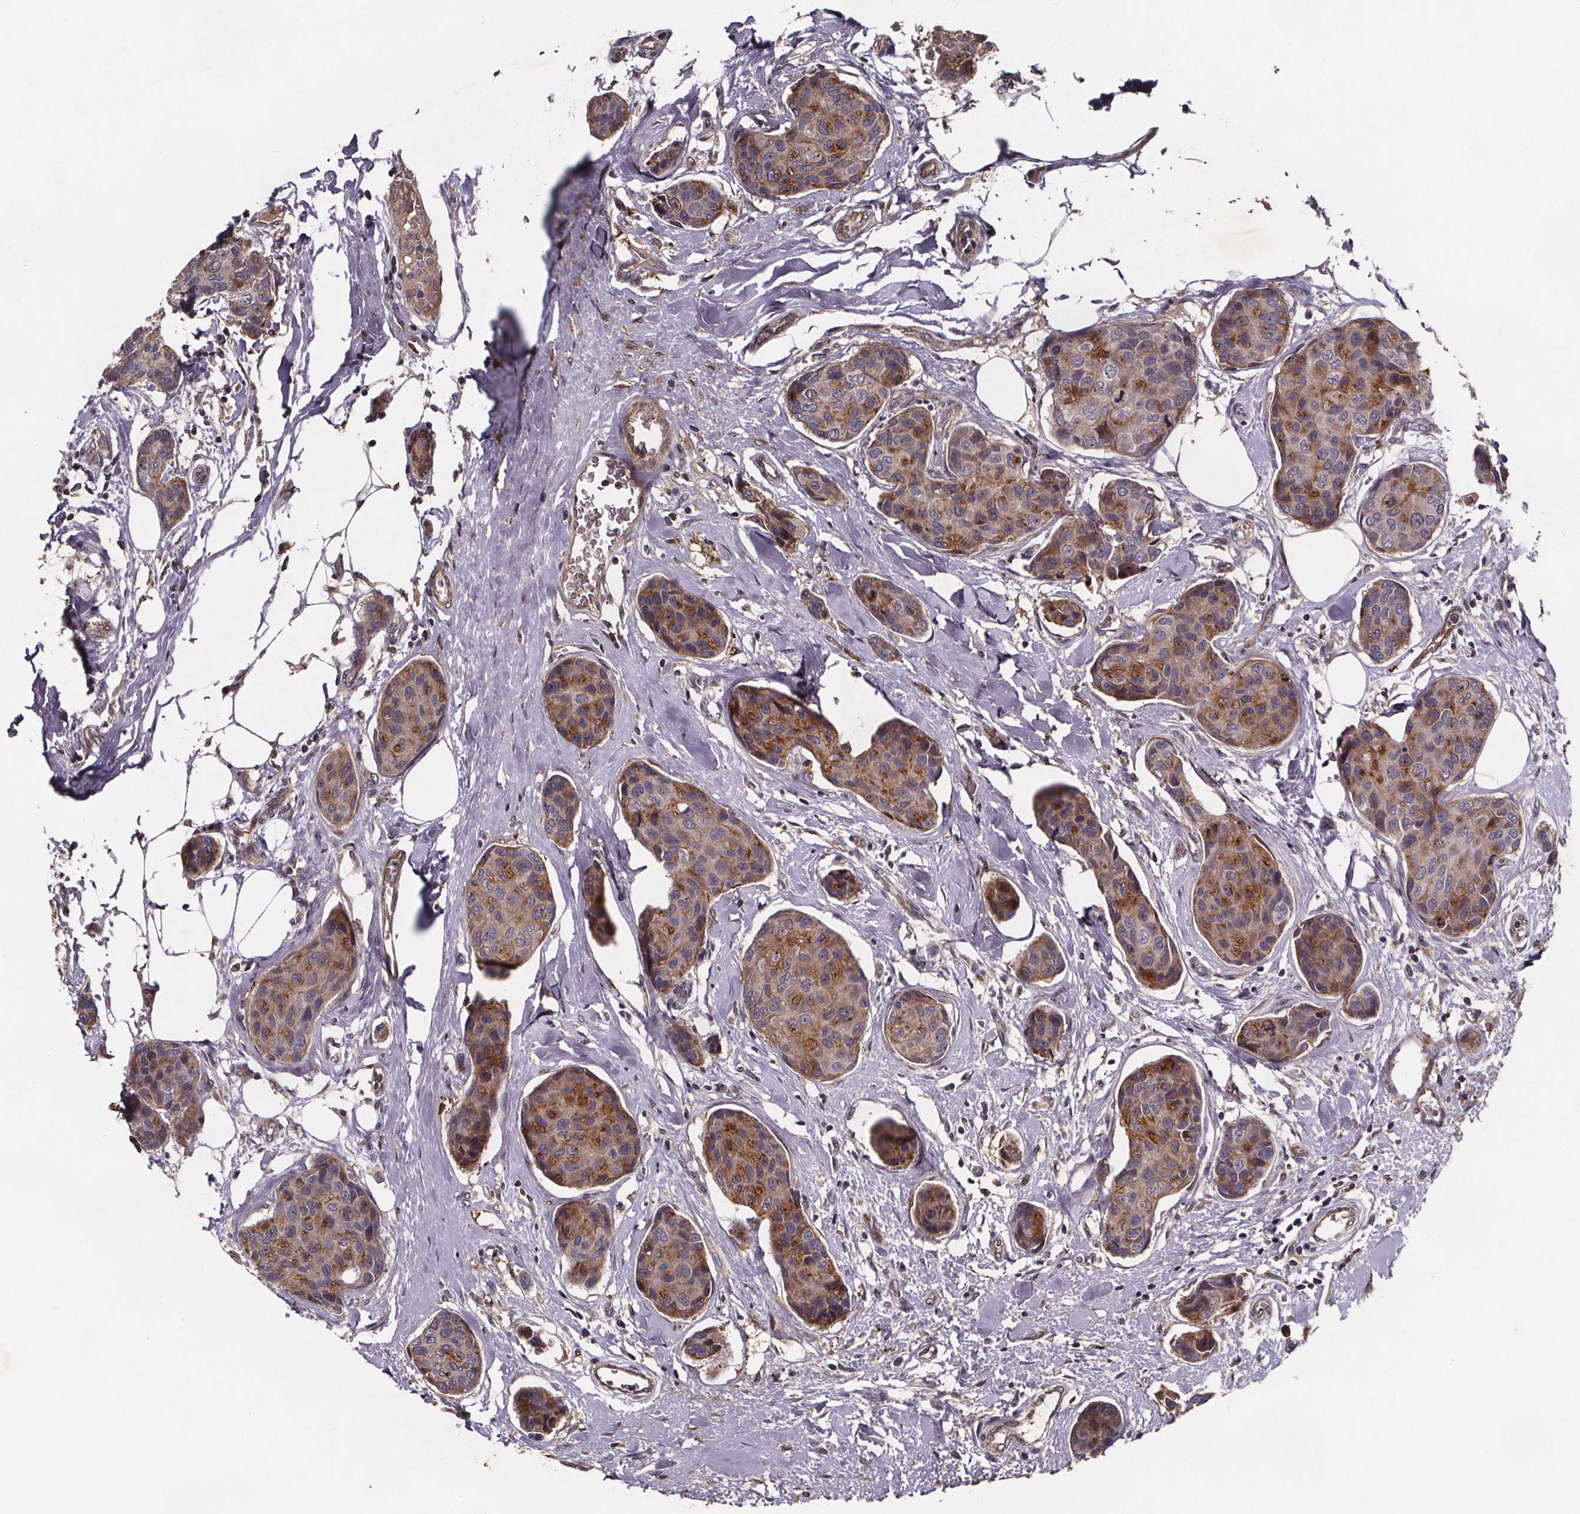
{"staining": {"intensity": "moderate", "quantity": "25%-75%", "location": "cytoplasmic/membranous"}, "tissue": "breast cancer", "cell_type": "Tumor cells", "image_type": "cancer", "snomed": [{"axis": "morphology", "description": "Duct carcinoma"}, {"axis": "topography", "description": "Breast"}], "caption": "A brown stain shows moderate cytoplasmic/membranous staining of a protein in invasive ductal carcinoma (breast) tumor cells. The protein of interest is shown in brown color, while the nuclei are stained blue.", "gene": "FASTKD3", "patient": {"sex": "female", "age": 80}}